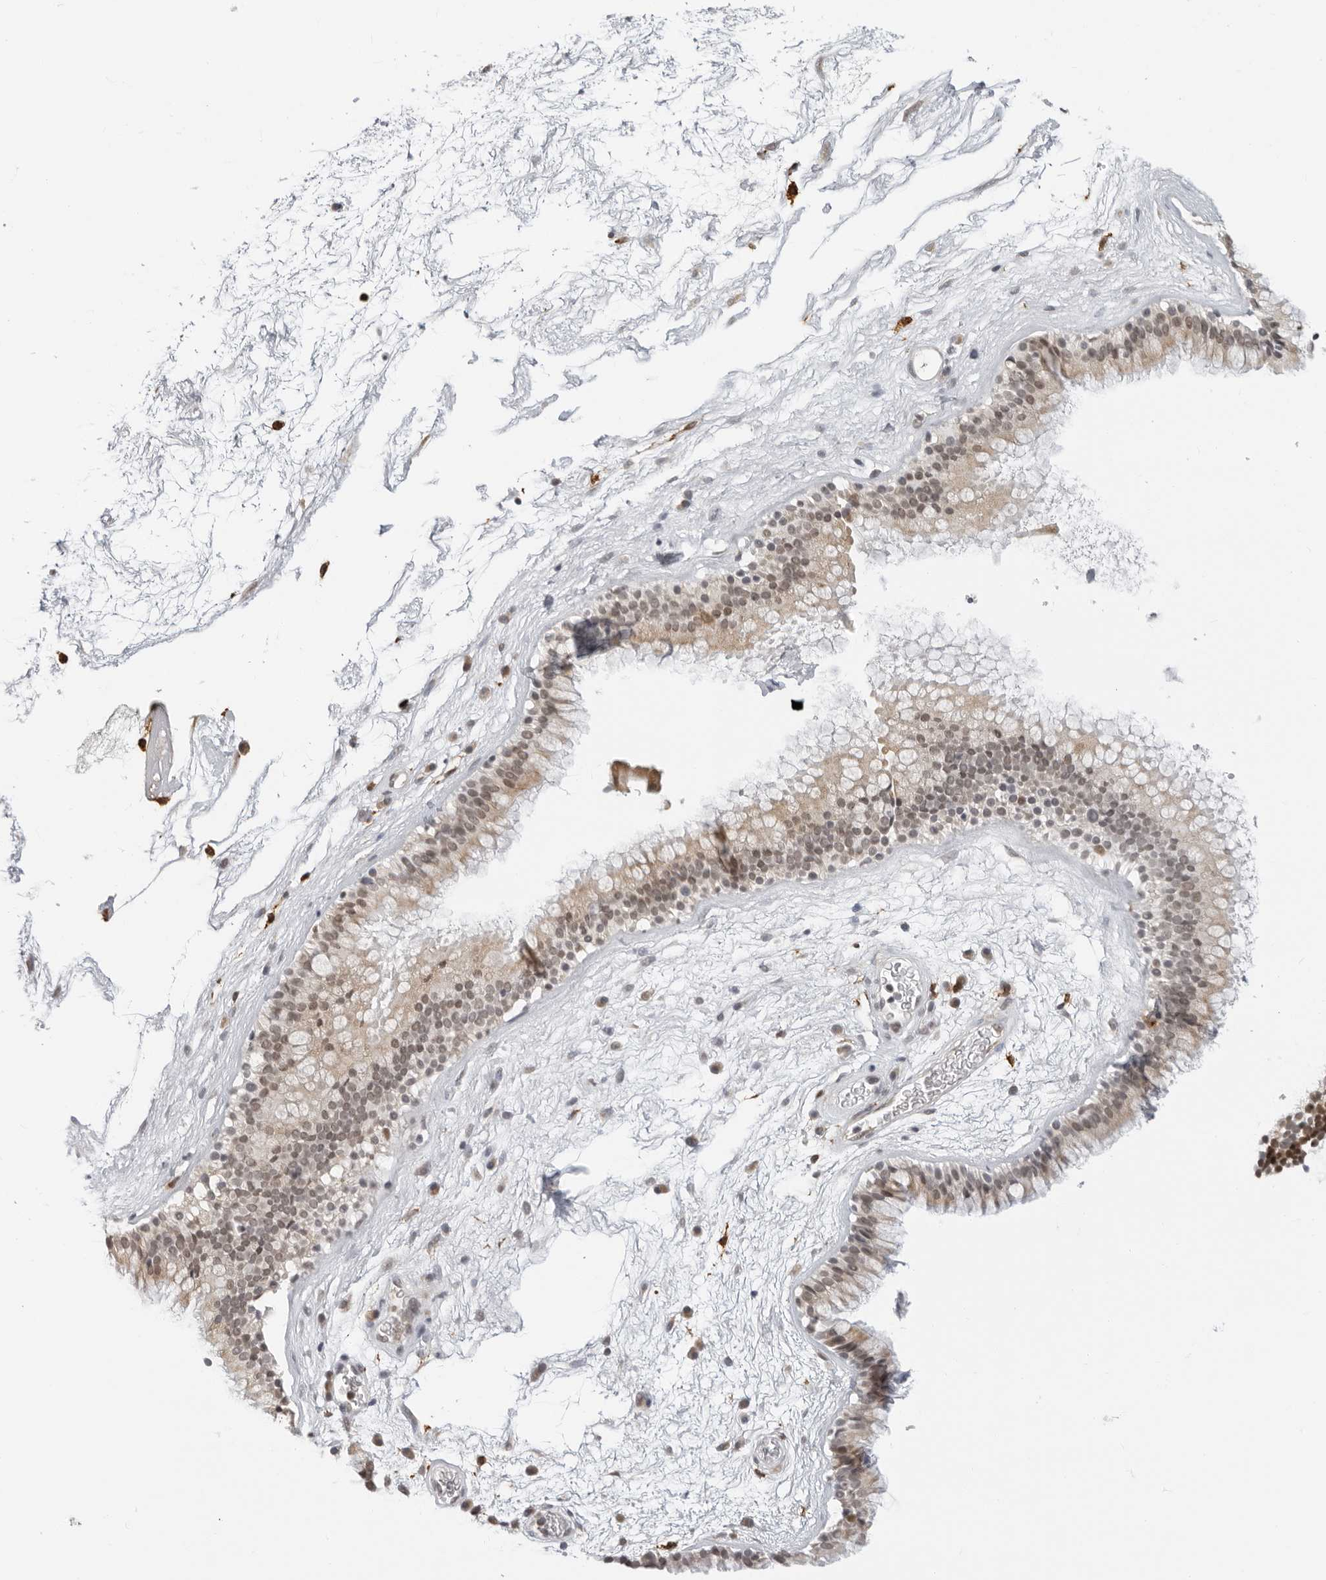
{"staining": {"intensity": "weak", "quantity": ">75%", "location": "cytoplasmic/membranous,nuclear"}, "tissue": "nasopharynx", "cell_type": "Respiratory epithelial cells", "image_type": "normal", "snomed": [{"axis": "morphology", "description": "Normal tissue, NOS"}, {"axis": "morphology", "description": "Inflammation, NOS"}, {"axis": "topography", "description": "Nasopharynx"}], "caption": "Nasopharynx was stained to show a protein in brown. There is low levels of weak cytoplasmic/membranous,nuclear staining in about >75% of respiratory epithelial cells. Using DAB (brown) and hematoxylin (blue) stains, captured at high magnification using brightfield microscopy.", "gene": "MSH6", "patient": {"sex": "male", "age": 48}}